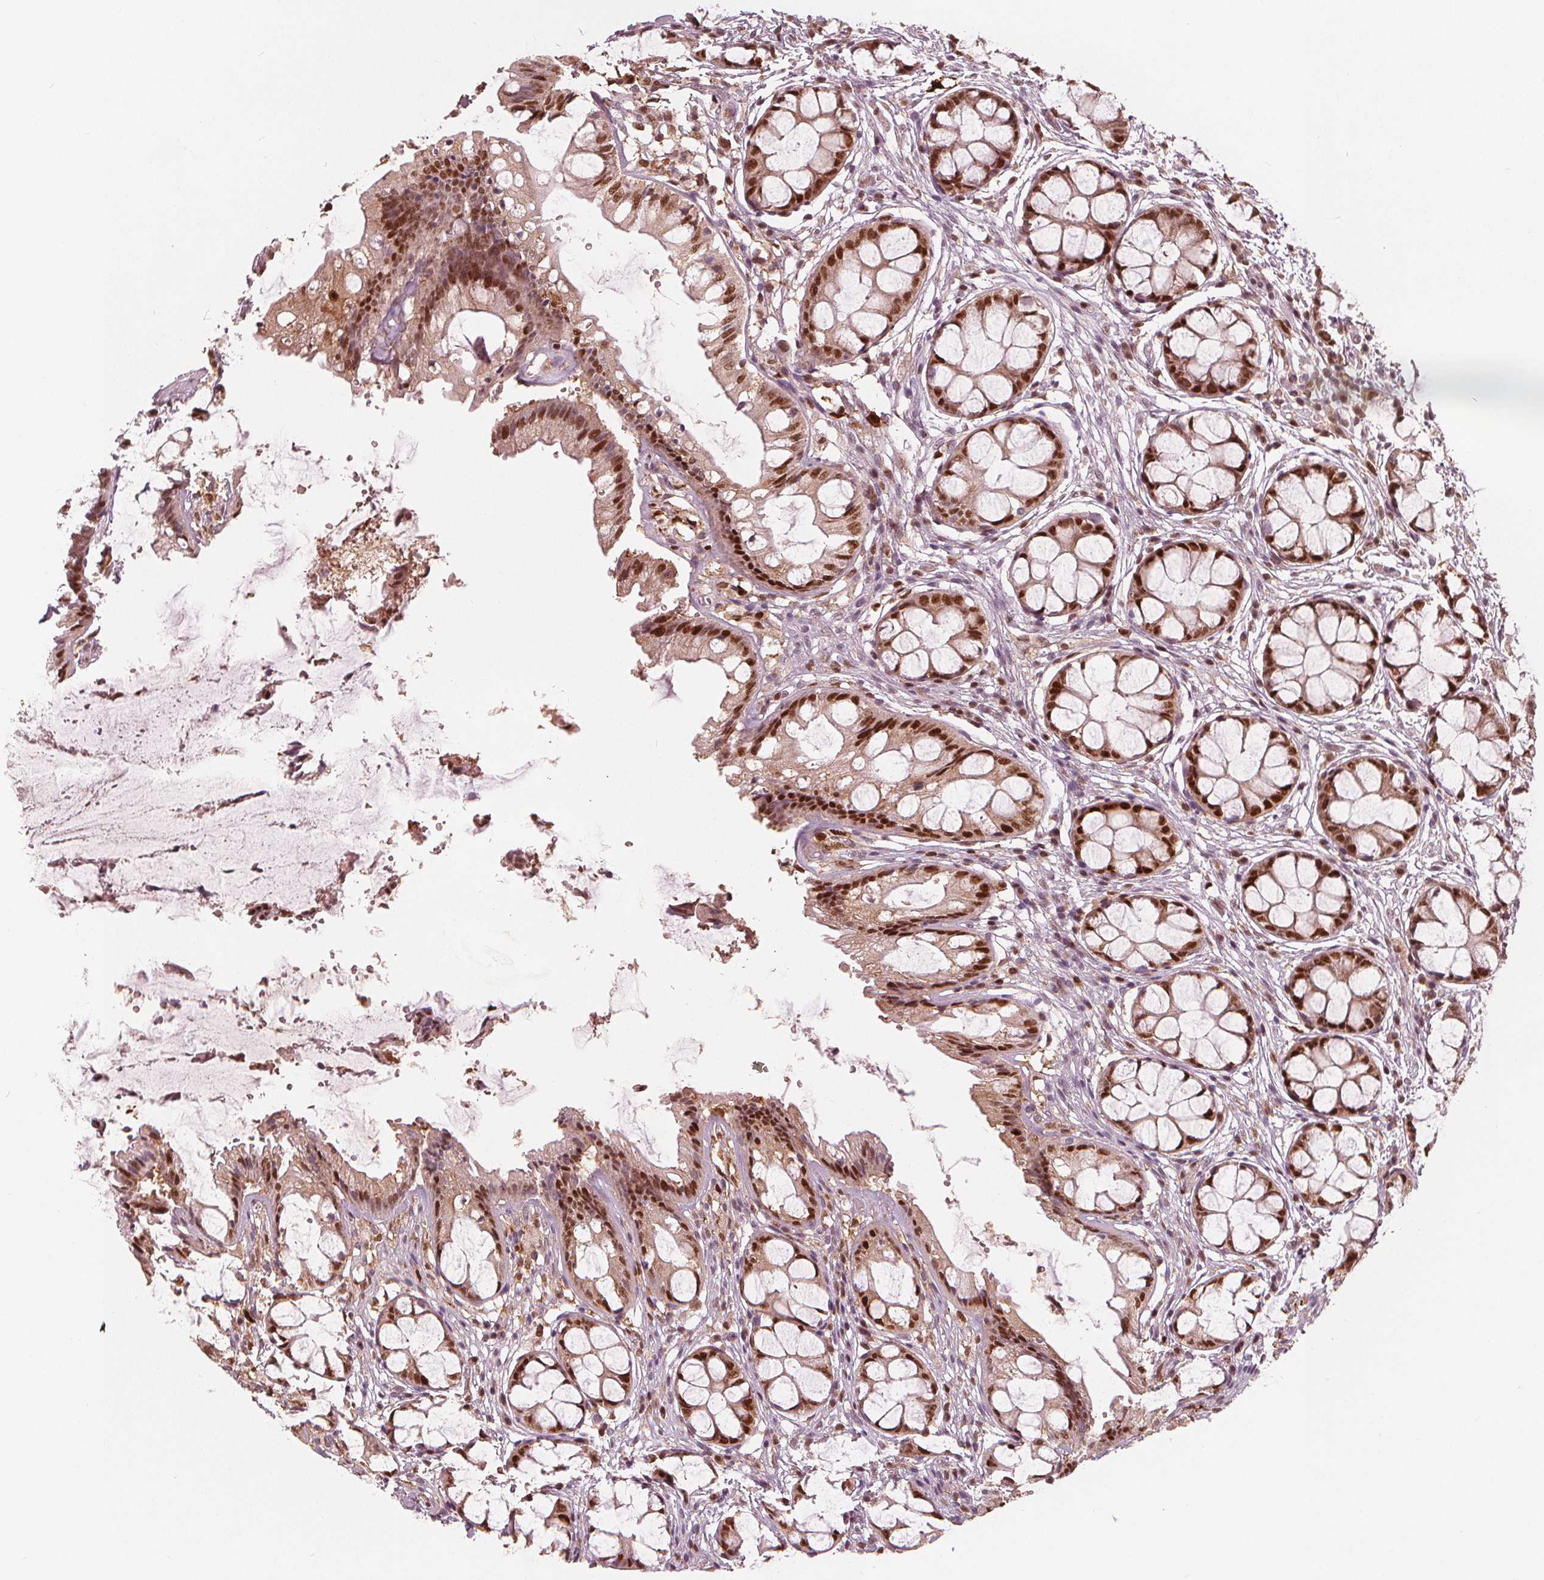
{"staining": {"intensity": "moderate", "quantity": ">75%", "location": "cytoplasmic/membranous,nuclear"}, "tissue": "rectum", "cell_type": "Glandular cells", "image_type": "normal", "snomed": [{"axis": "morphology", "description": "Normal tissue, NOS"}, {"axis": "topography", "description": "Rectum"}], "caption": "Immunohistochemical staining of normal rectum exhibits medium levels of moderate cytoplasmic/membranous,nuclear positivity in approximately >75% of glandular cells.", "gene": "SQSTM1", "patient": {"sex": "female", "age": 62}}